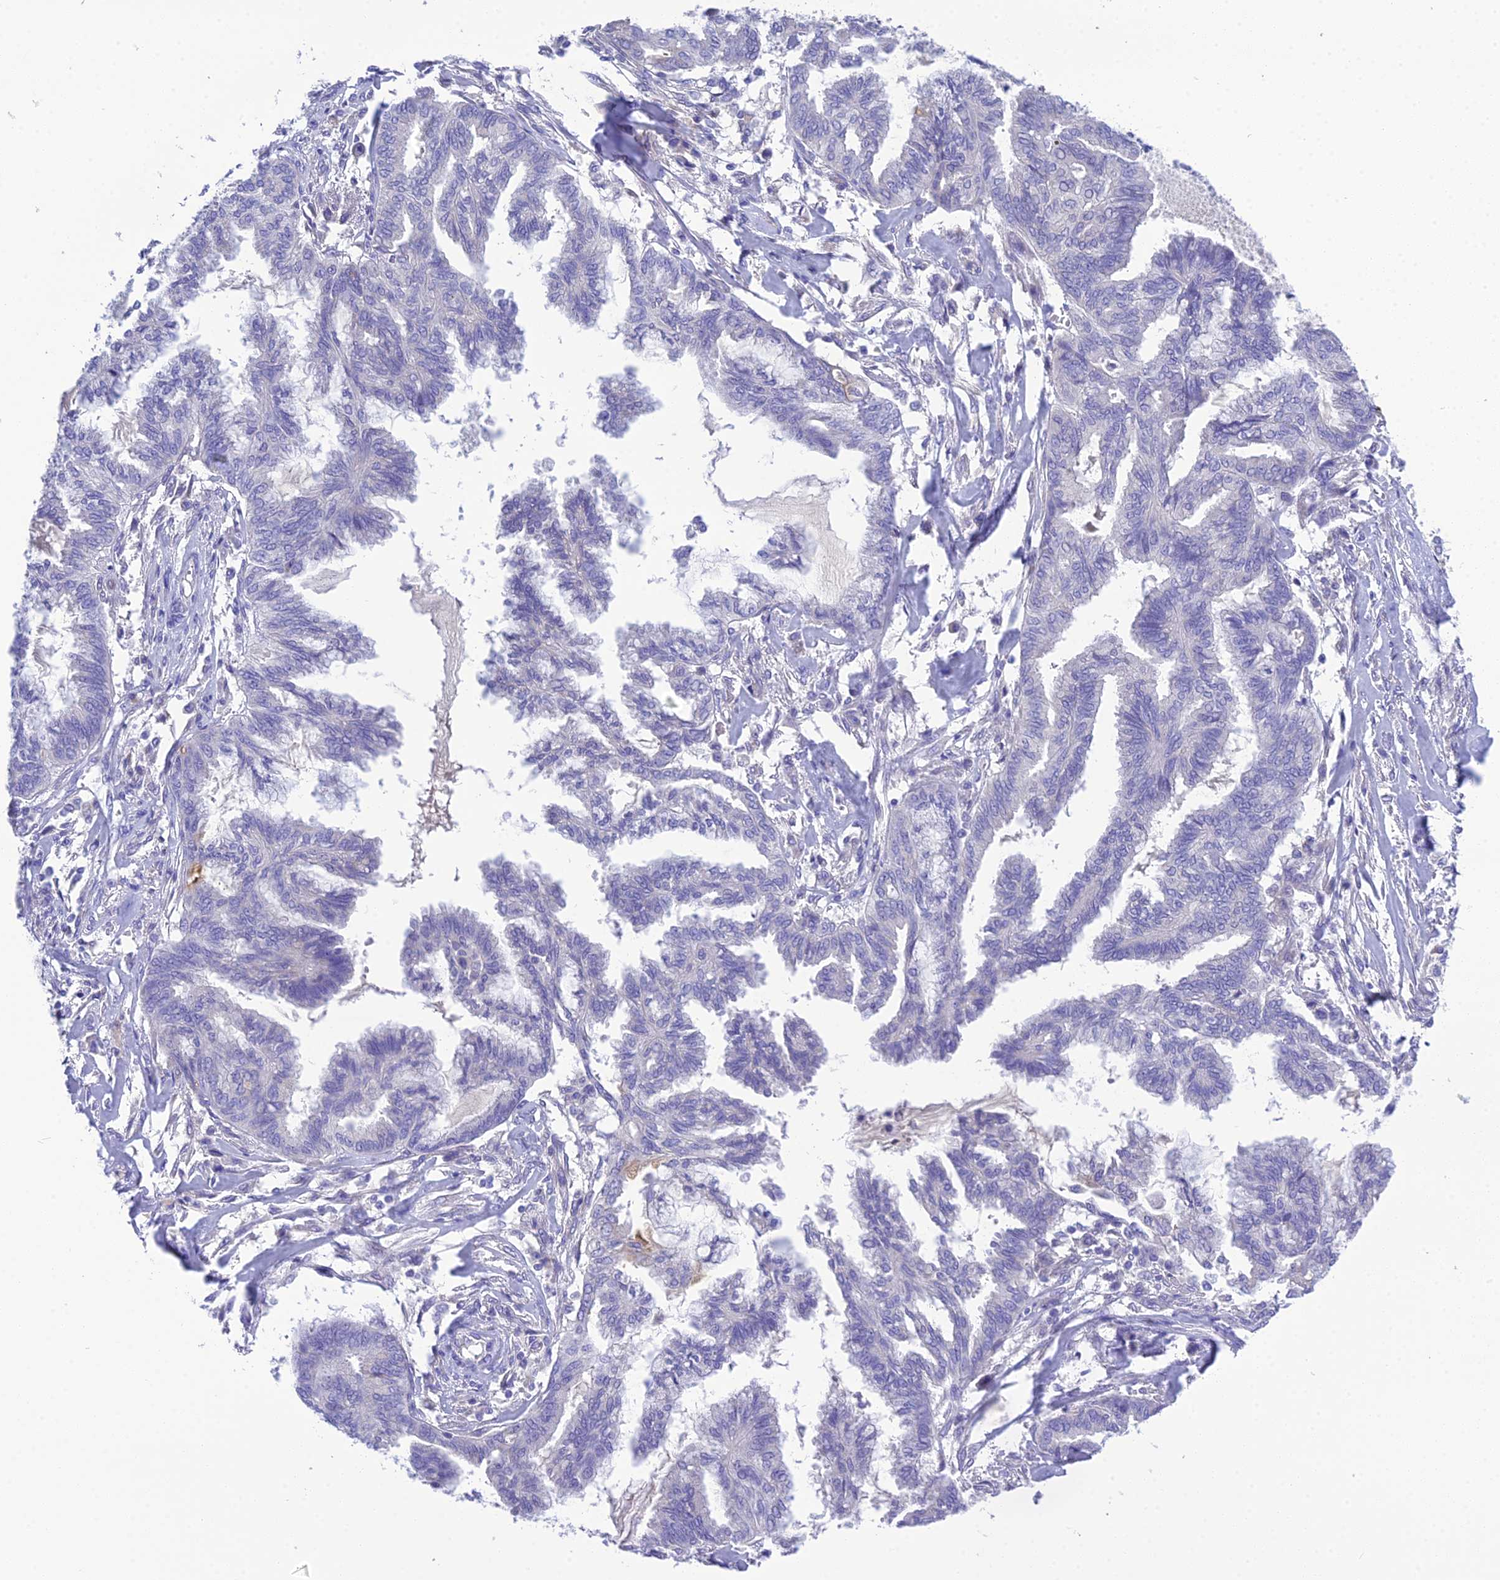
{"staining": {"intensity": "negative", "quantity": "none", "location": "none"}, "tissue": "endometrial cancer", "cell_type": "Tumor cells", "image_type": "cancer", "snomed": [{"axis": "morphology", "description": "Adenocarcinoma, NOS"}, {"axis": "topography", "description": "Endometrium"}], "caption": "This is an immunohistochemistry photomicrograph of human endometrial adenocarcinoma. There is no positivity in tumor cells.", "gene": "KIAA0408", "patient": {"sex": "female", "age": 86}}